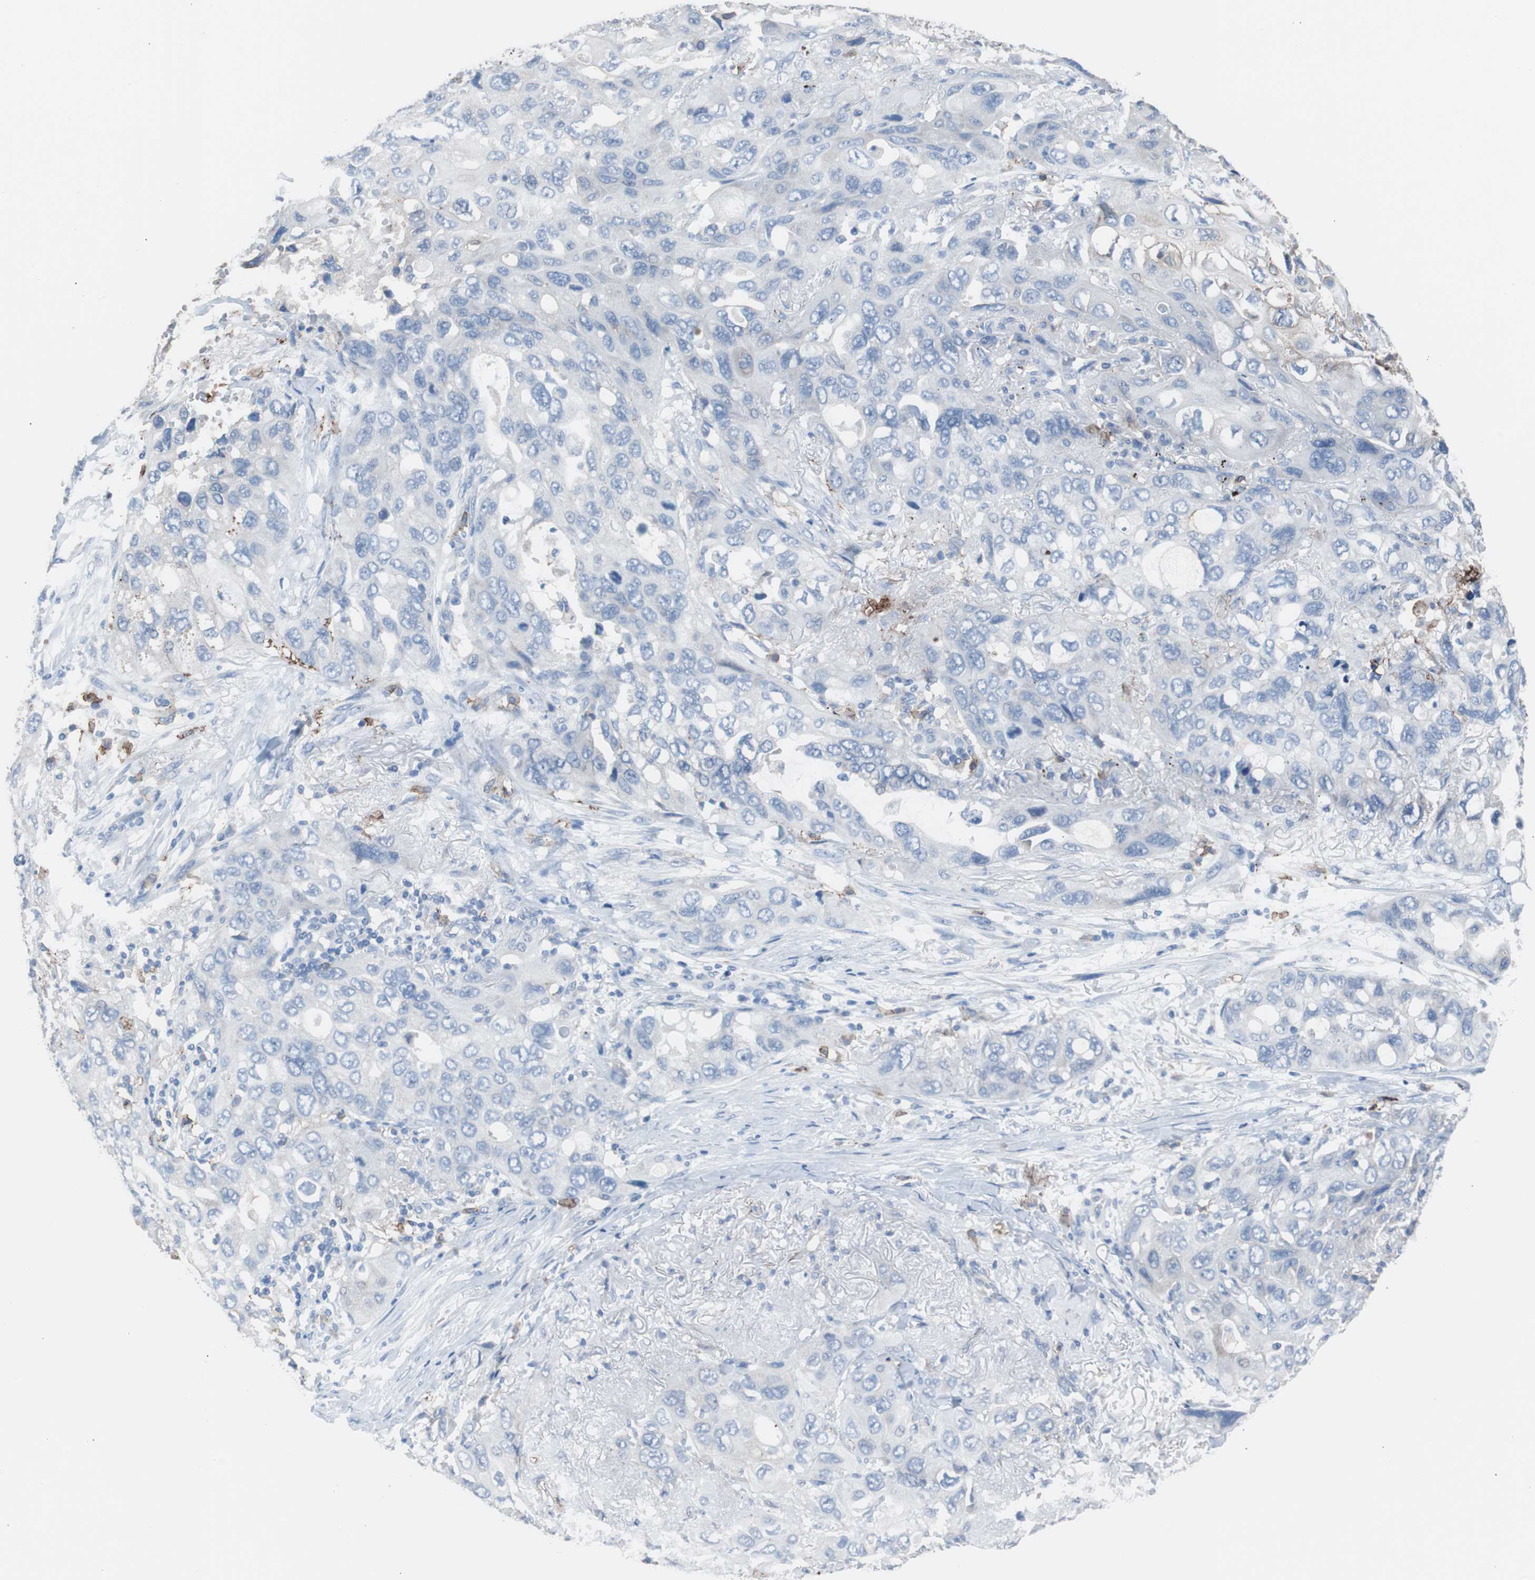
{"staining": {"intensity": "negative", "quantity": "none", "location": "none"}, "tissue": "lung cancer", "cell_type": "Tumor cells", "image_type": "cancer", "snomed": [{"axis": "morphology", "description": "Squamous cell carcinoma, NOS"}, {"axis": "topography", "description": "Lung"}], "caption": "Tumor cells show no significant protein expression in lung cancer (squamous cell carcinoma).", "gene": "FCGR2B", "patient": {"sex": "female", "age": 73}}